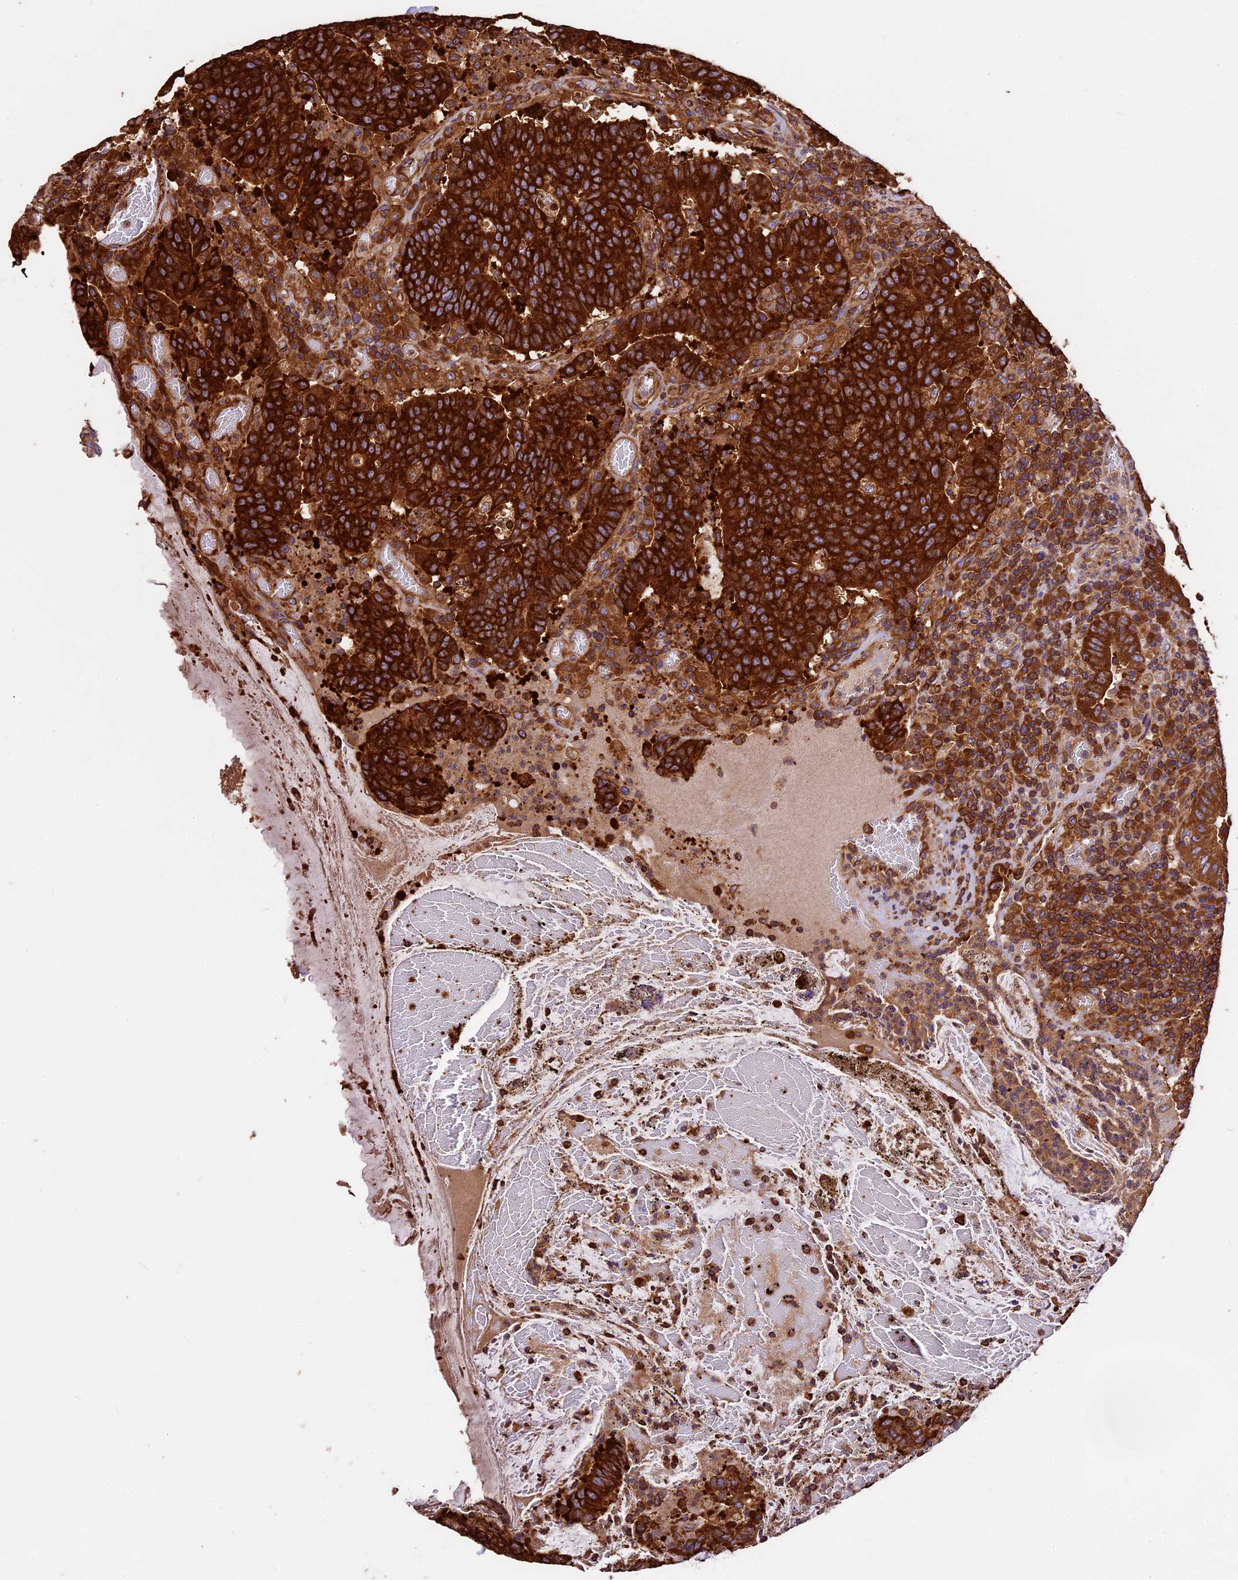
{"staining": {"intensity": "strong", "quantity": ">75%", "location": "cytoplasmic/membranous"}, "tissue": "colorectal cancer", "cell_type": "Tumor cells", "image_type": "cancer", "snomed": [{"axis": "morphology", "description": "Adenocarcinoma, NOS"}, {"axis": "topography", "description": "Colon"}], "caption": "Approximately >75% of tumor cells in human colorectal cancer (adenocarcinoma) reveal strong cytoplasmic/membranous protein positivity as visualized by brown immunohistochemical staining.", "gene": "KARS1", "patient": {"sex": "female", "age": 75}}